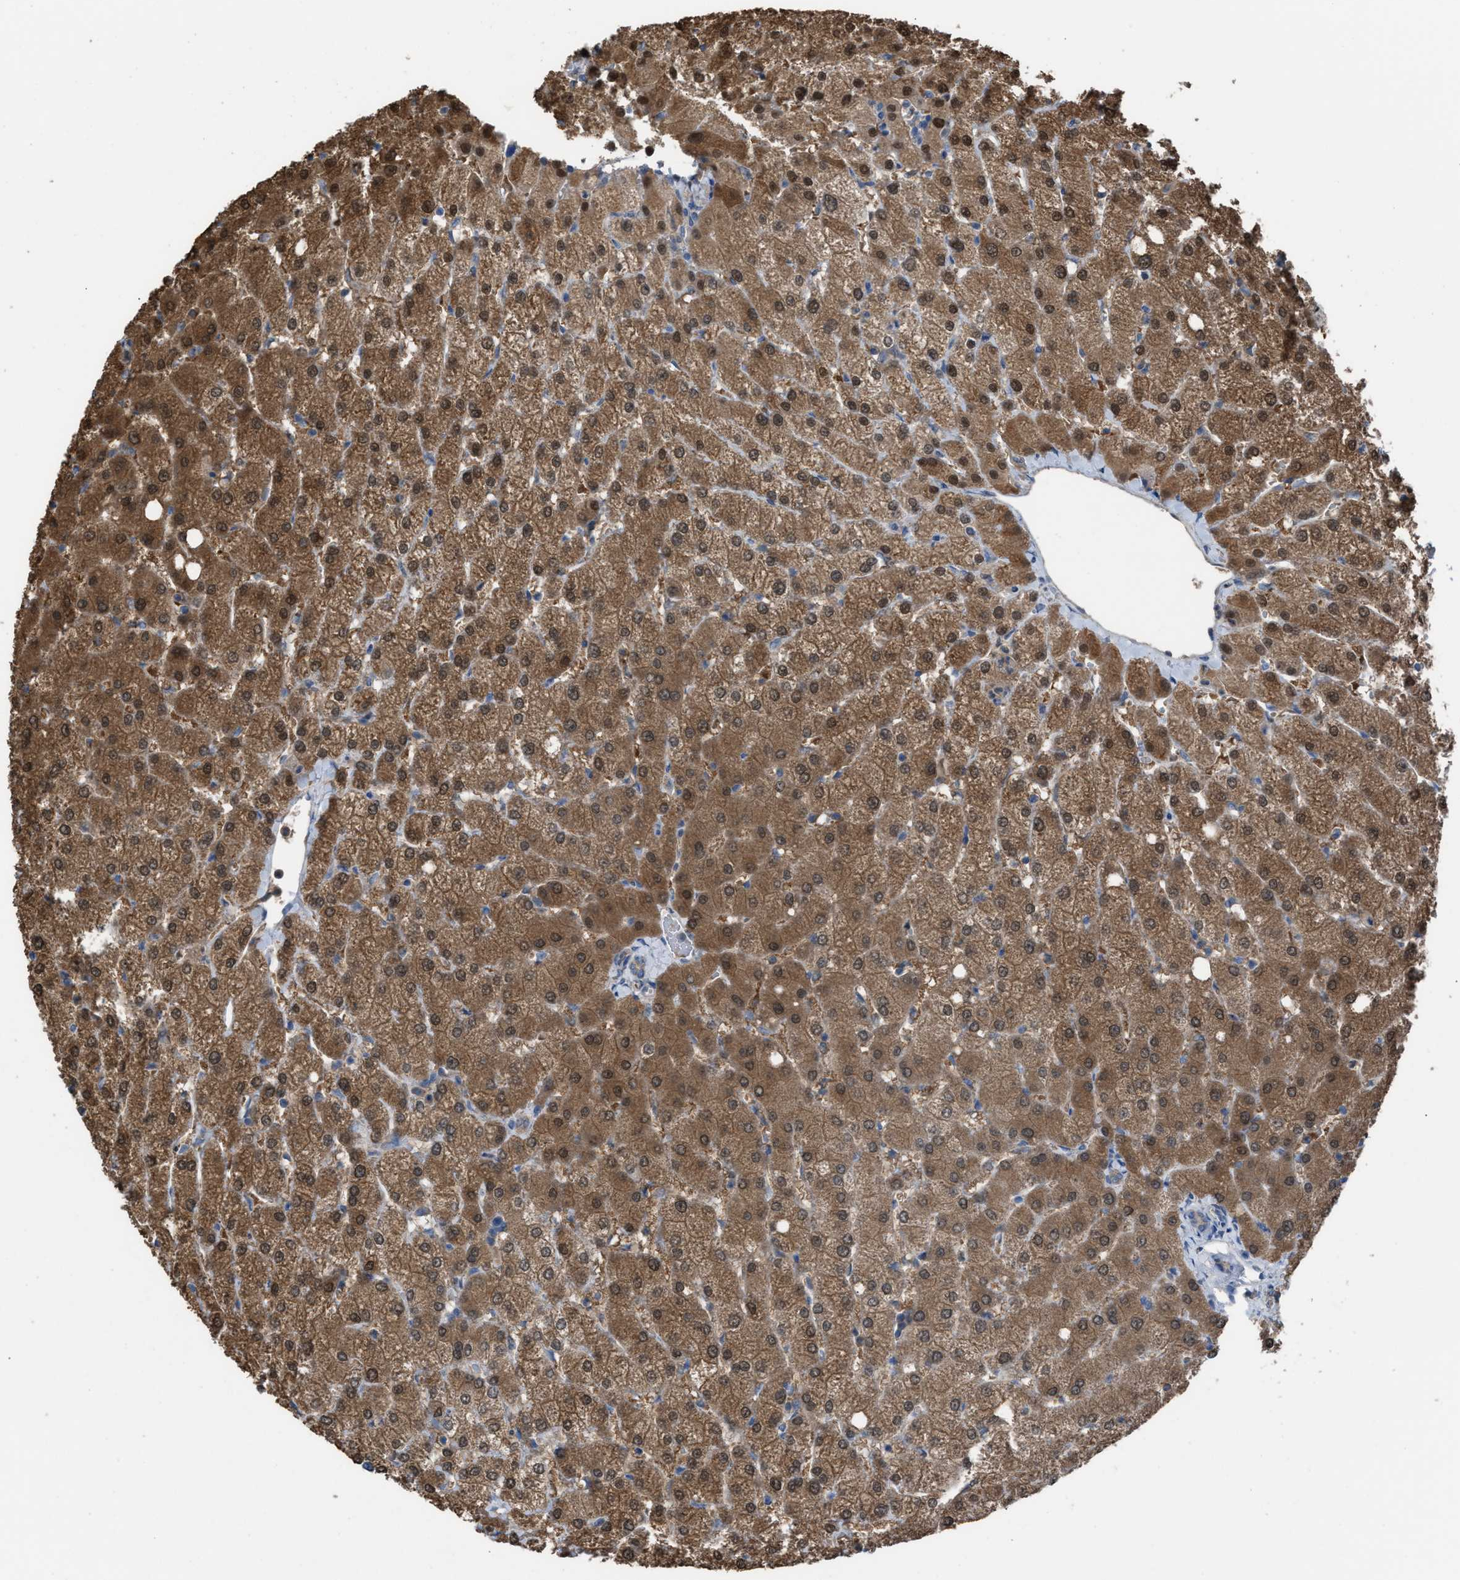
{"staining": {"intensity": "moderate", "quantity": "25%-75%", "location": "cytoplasmic/membranous"}, "tissue": "liver", "cell_type": "Cholangiocytes", "image_type": "normal", "snomed": [{"axis": "morphology", "description": "Normal tissue, NOS"}, {"axis": "topography", "description": "Liver"}], "caption": "Protein expression analysis of unremarkable human liver reveals moderate cytoplasmic/membranous staining in about 25%-75% of cholangiocytes. The protein of interest is shown in brown color, while the nuclei are stained blue.", "gene": "NQO2", "patient": {"sex": "female", "age": 54}}